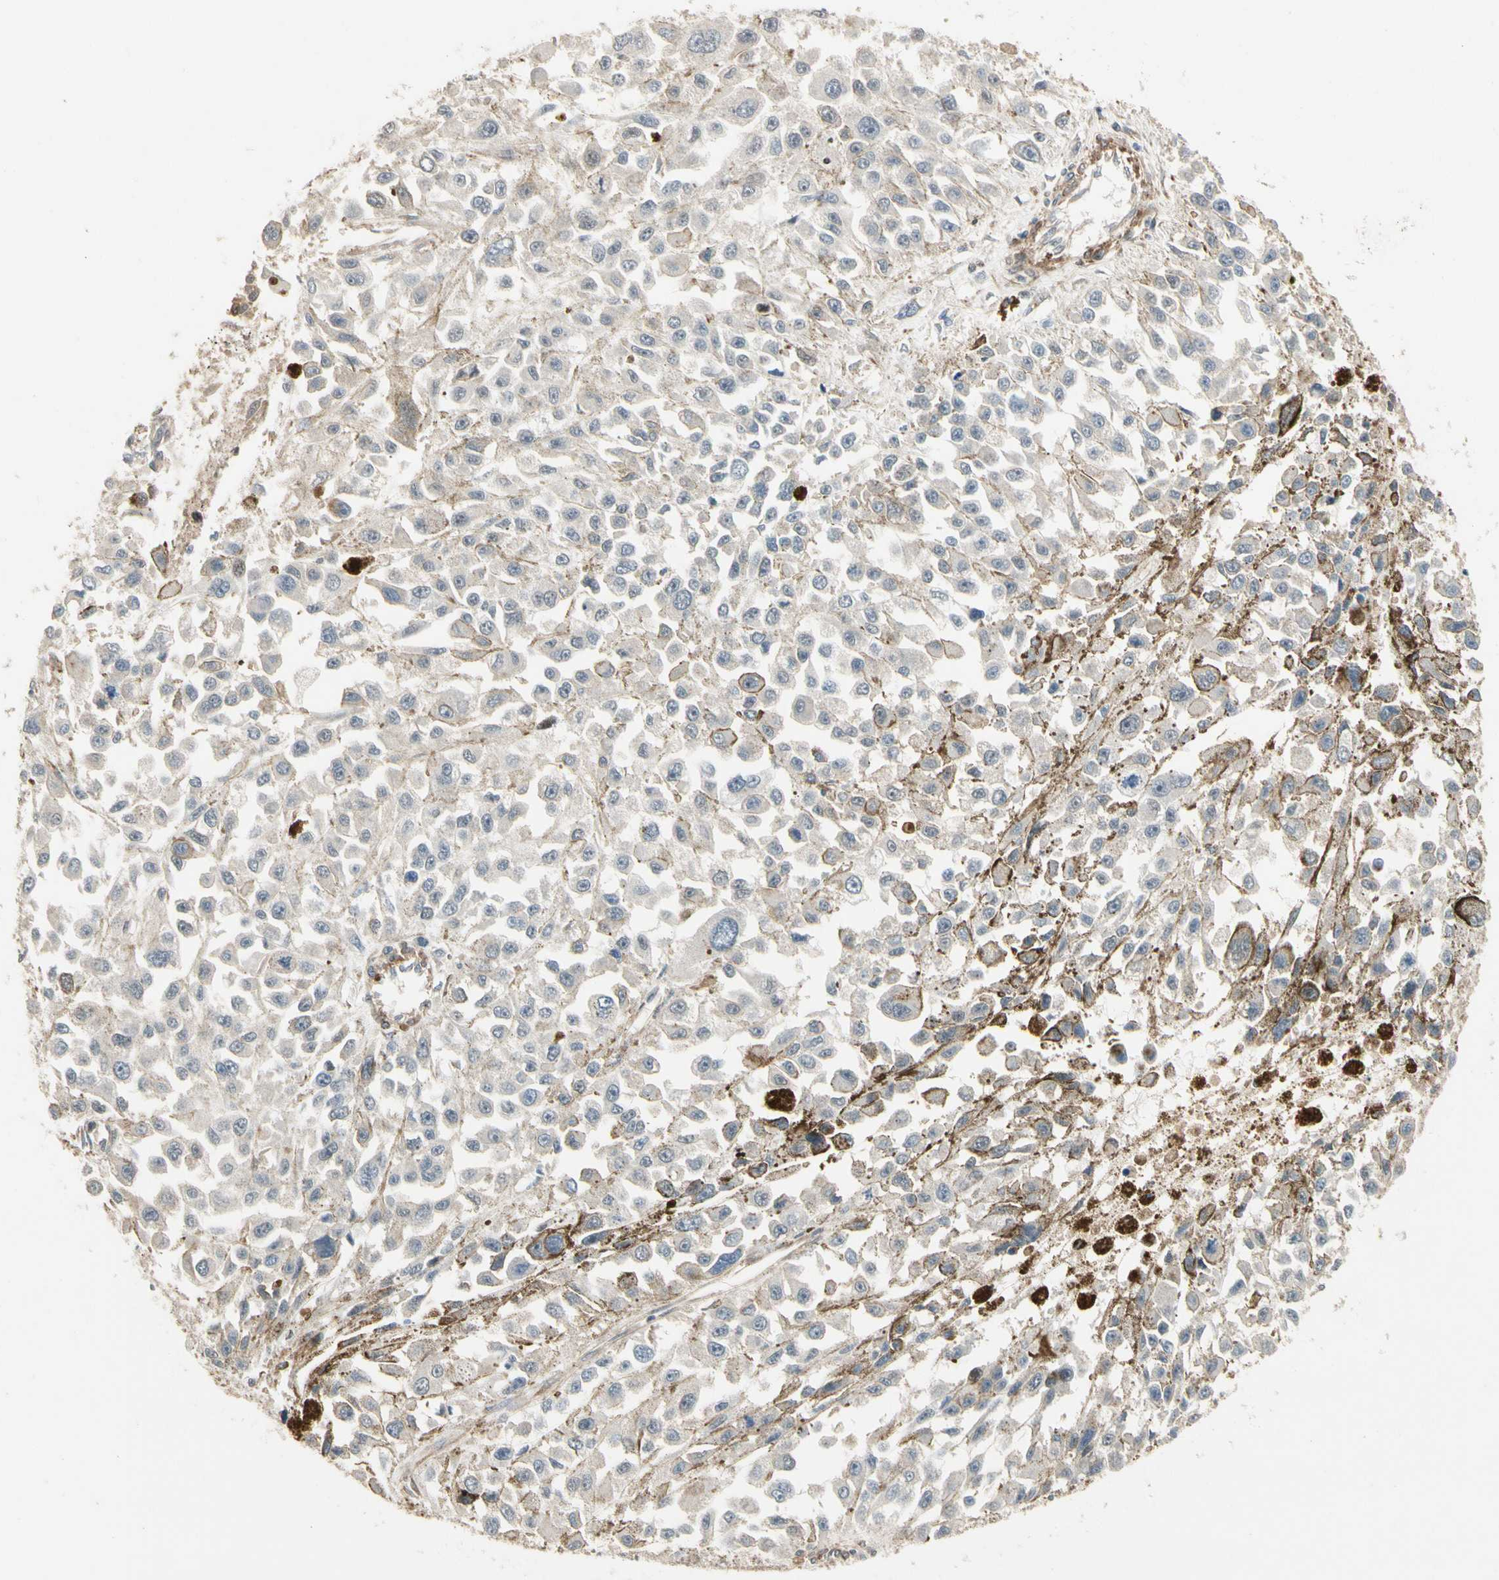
{"staining": {"intensity": "negative", "quantity": "none", "location": "none"}, "tissue": "melanoma", "cell_type": "Tumor cells", "image_type": "cancer", "snomed": [{"axis": "morphology", "description": "Malignant melanoma, Metastatic site"}, {"axis": "topography", "description": "Lymph node"}], "caption": "The image shows no significant expression in tumor cells of malignant melanoma (metastatic site). (Brightfield microscopy of DAB (3,3'-diaminobenzidine) immunohistochemistry (IHC) at high magnification).", "gene": "ATG4C", "patient": {"sex": "male", "age": 59}}